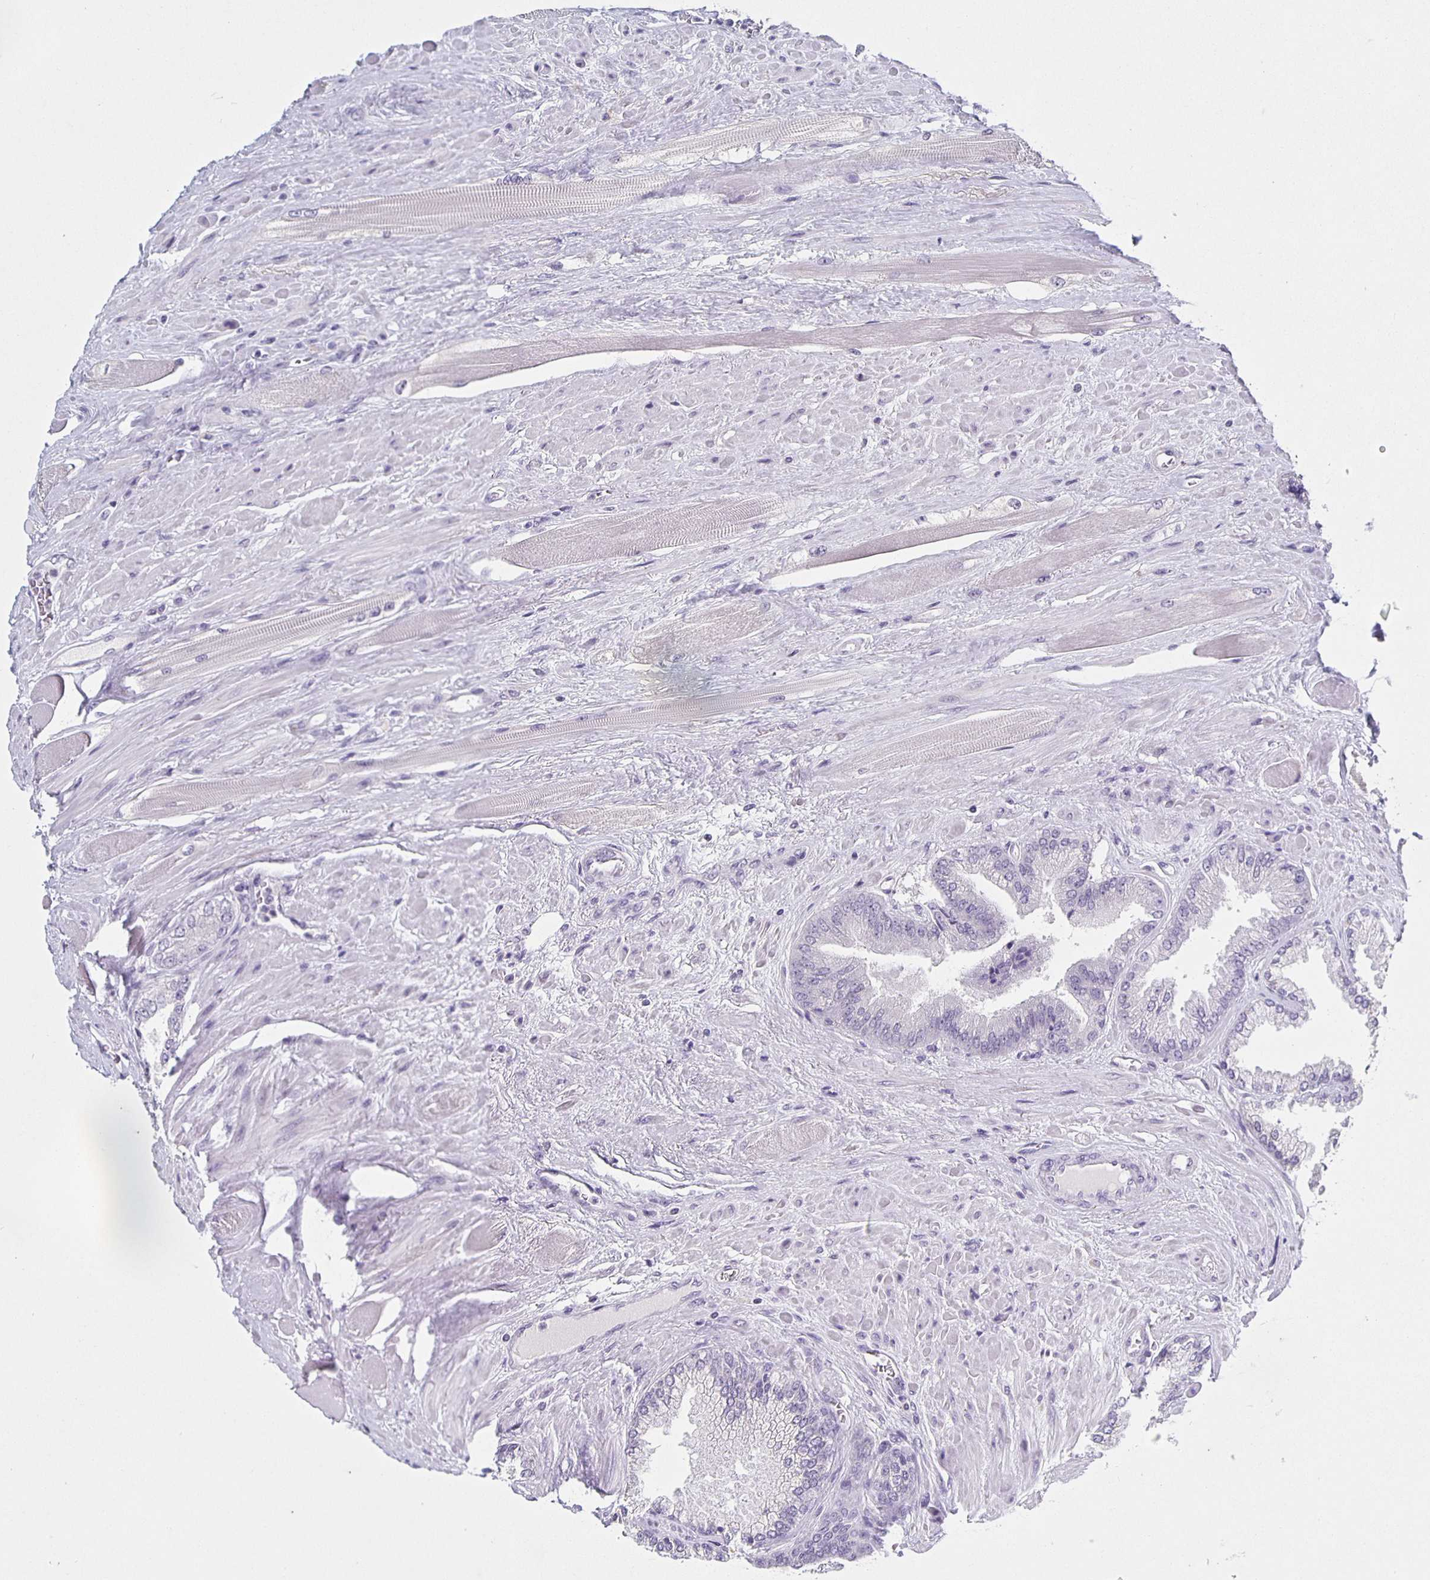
{"staining": {"intensity": "negative", "quantity": "none", "location": "none"}, "tissue": "prostate cancer", "cell_type": "Tumor cells", "image_type": "cancer", "snomed": [{"axis": "morphology", "description": "Adenocarcinoma, Low grade"}, {"axis": "topography", "description": "Prostate"}], "caption": "DAB immunohistochemical staining of human adenocarcinoma (low-grade) (prostate) exhibits no significant staining in tumor cells. (Brightfield microscopy of DAB immunohistochemistry at high magnification).", "gene": "CARNS1", "patient": {"sex": "male", "age": 67}}